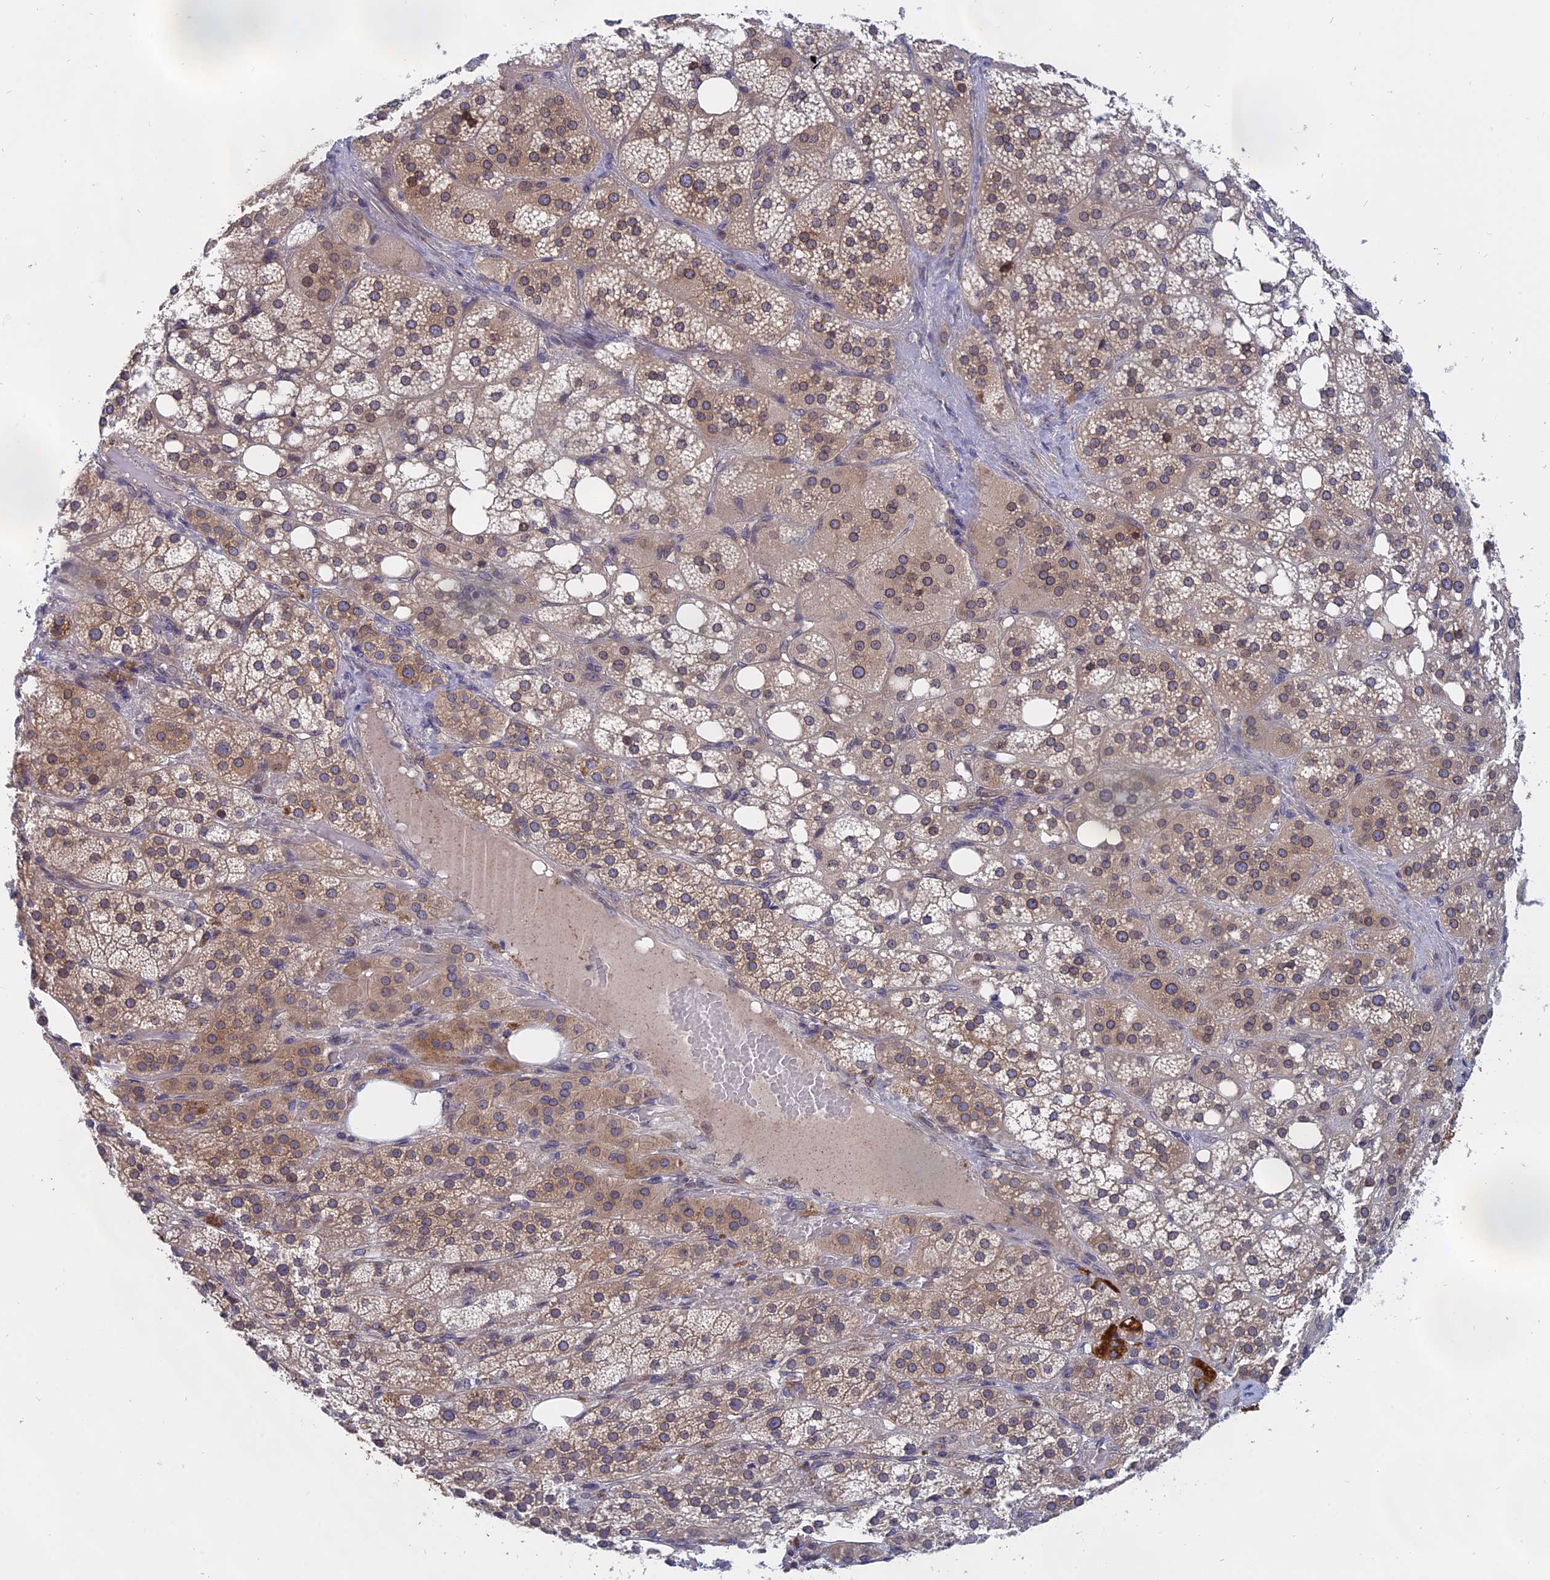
{"staining": {"intensity": "moderate", "quantity": "25%-75%", "location": "cytoplasmic/membranous"}, "tissue": "adrenal gland", "cell_type": "Glandular cells", "image_type": "normal", "snomed": [{"axis": "morphology", "description": "Normal tissue, NOS"}, {"axis": "topography", "description": "Adrenal gland"}], "caption": "A medium amount of moderate cytoplasmic/membranous expression is present in about 25%-75% of glandular cells in normal adrenal gland.", "gene": "NAA10", "patient": {"sex": "female", "age": 59}}